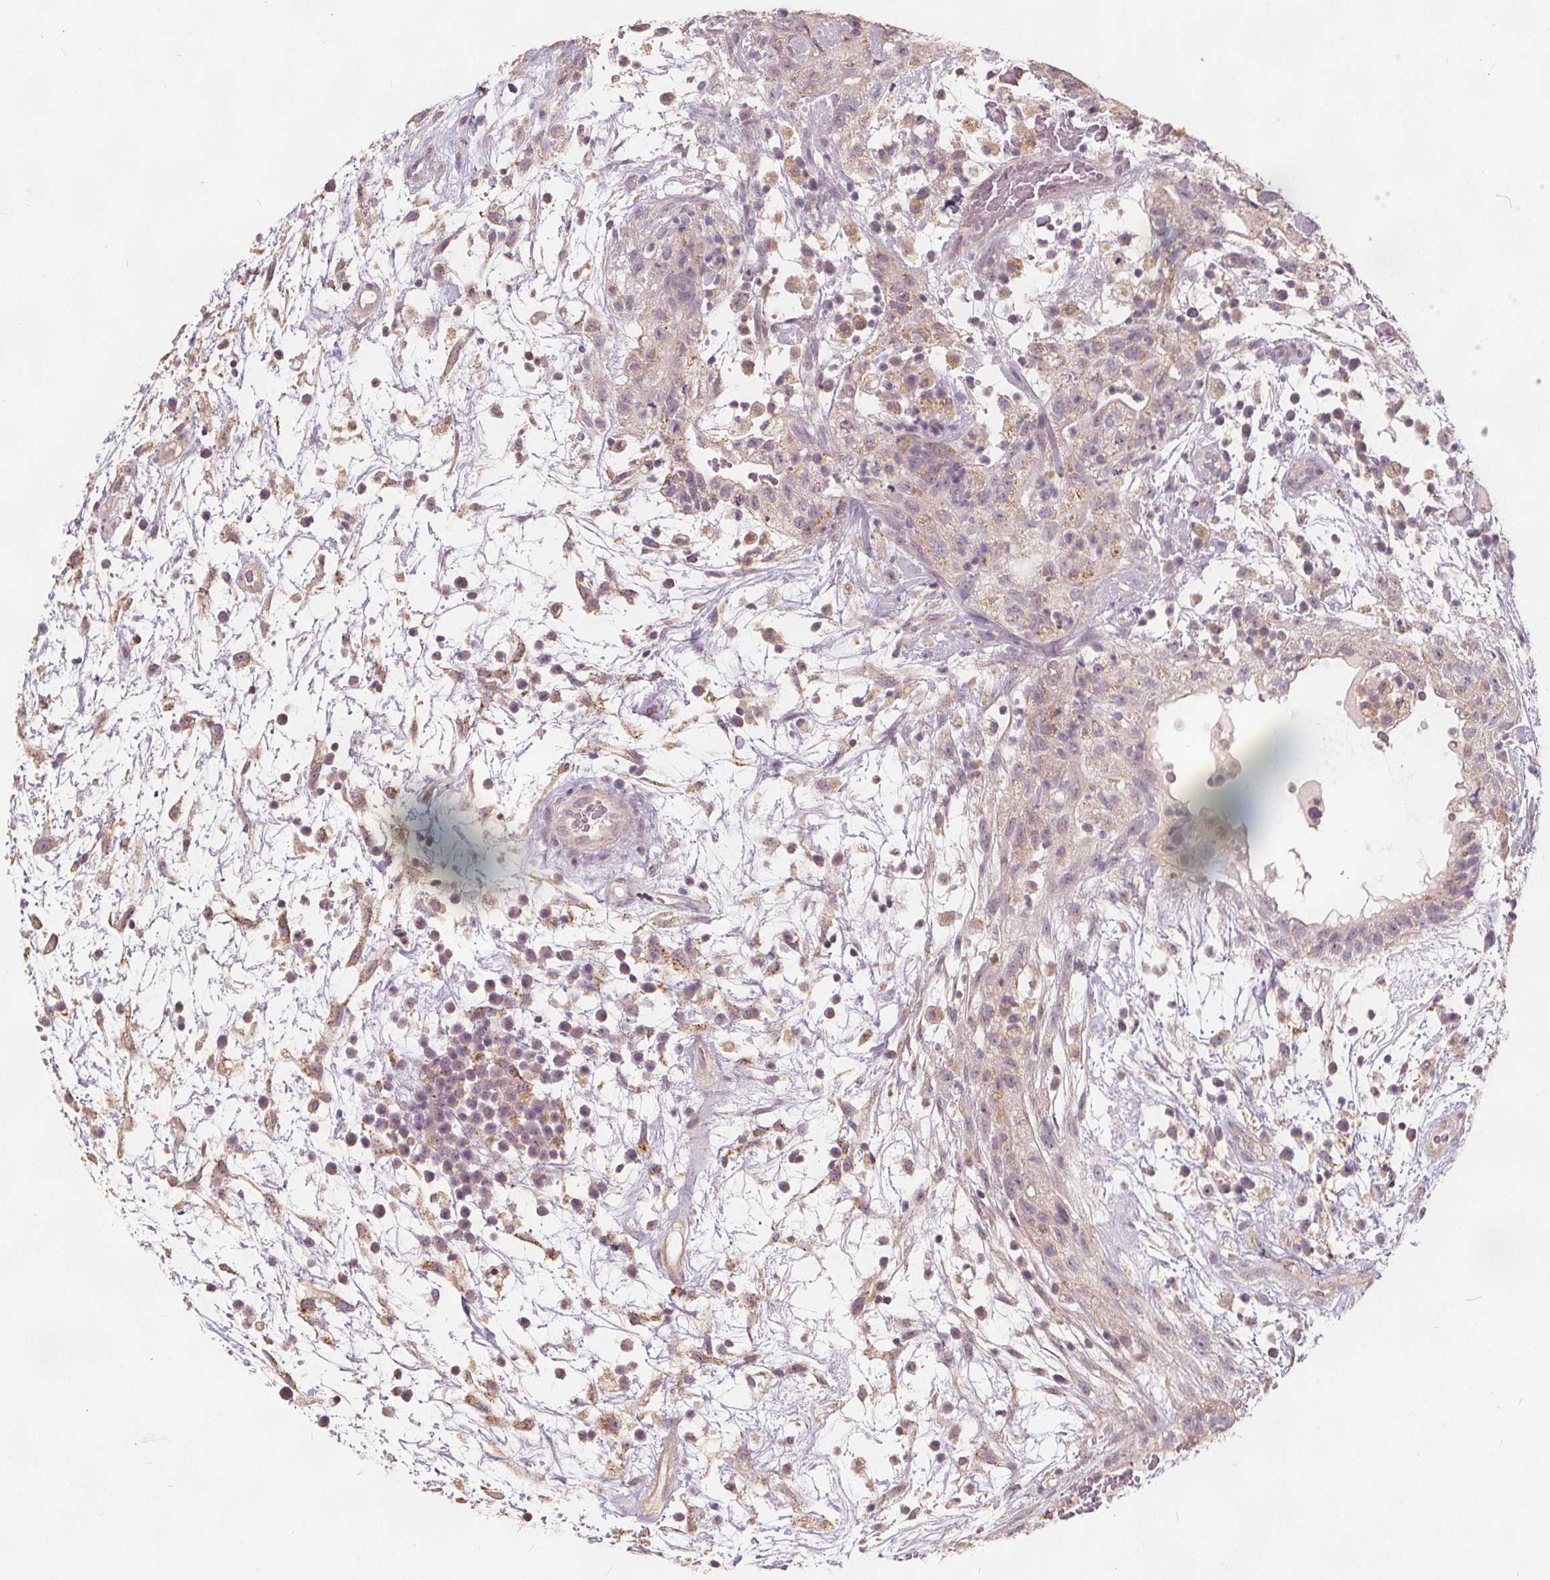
{"staining": {"intensity": "negative", "quantity": "none", "location": "none"}, "tissue": "testis cancer", "cell_type": "Tumor cells", "image_type": "cancer", "snomed": [{"axis": "morphology", "description": "Normal tissue, NOS"}, {"axis": "morphology", "description": "Carcinoma, Embryonal, NOS"}, {"axis": "topography", "description": "Testis"}], "caption": "There is no significant expression in tumor cells of testis cancer (embryonal carcinoma).", "gene": "DRC3", "patient": {"sex": "male", "age": 32}}